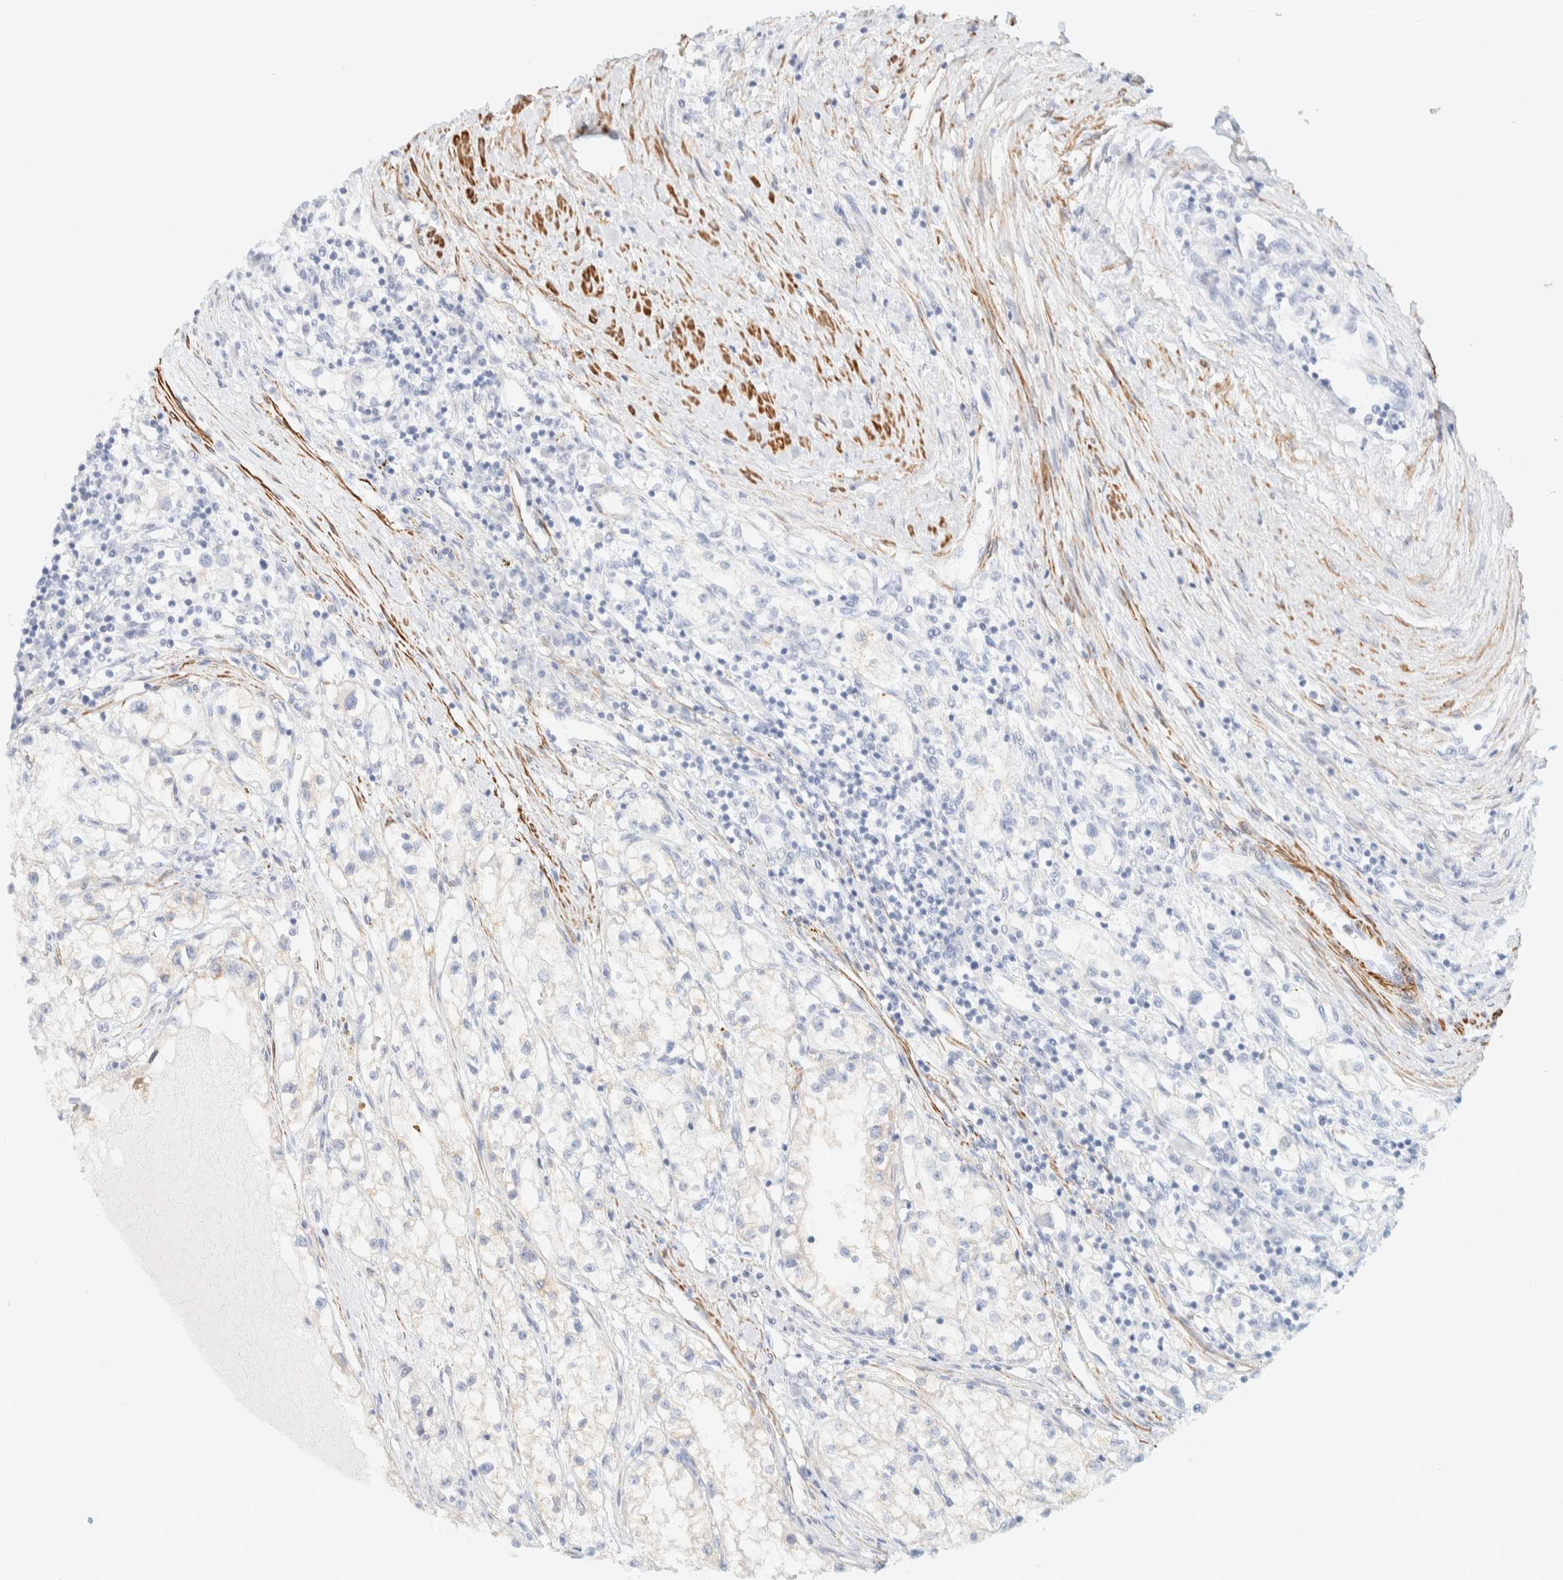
{"staining": {"intensity": "negative", "quantity": "none", "location": "none"}, "tissue": "renal cancer", "cell_type": "Tumor cells", "image_type": "cancer", "snomed": [{"axis": "morphology", "description": "Adenocarcinoma, NOS"}, {"axis": "topography", "description": "Kidney"}], "caption": "Image shows no protein positivity in tumor cells of renal cancer (adenocarcinoma) tissue.", "gene": "AFMID", "patient": {"sex": "male", "age": 68}}